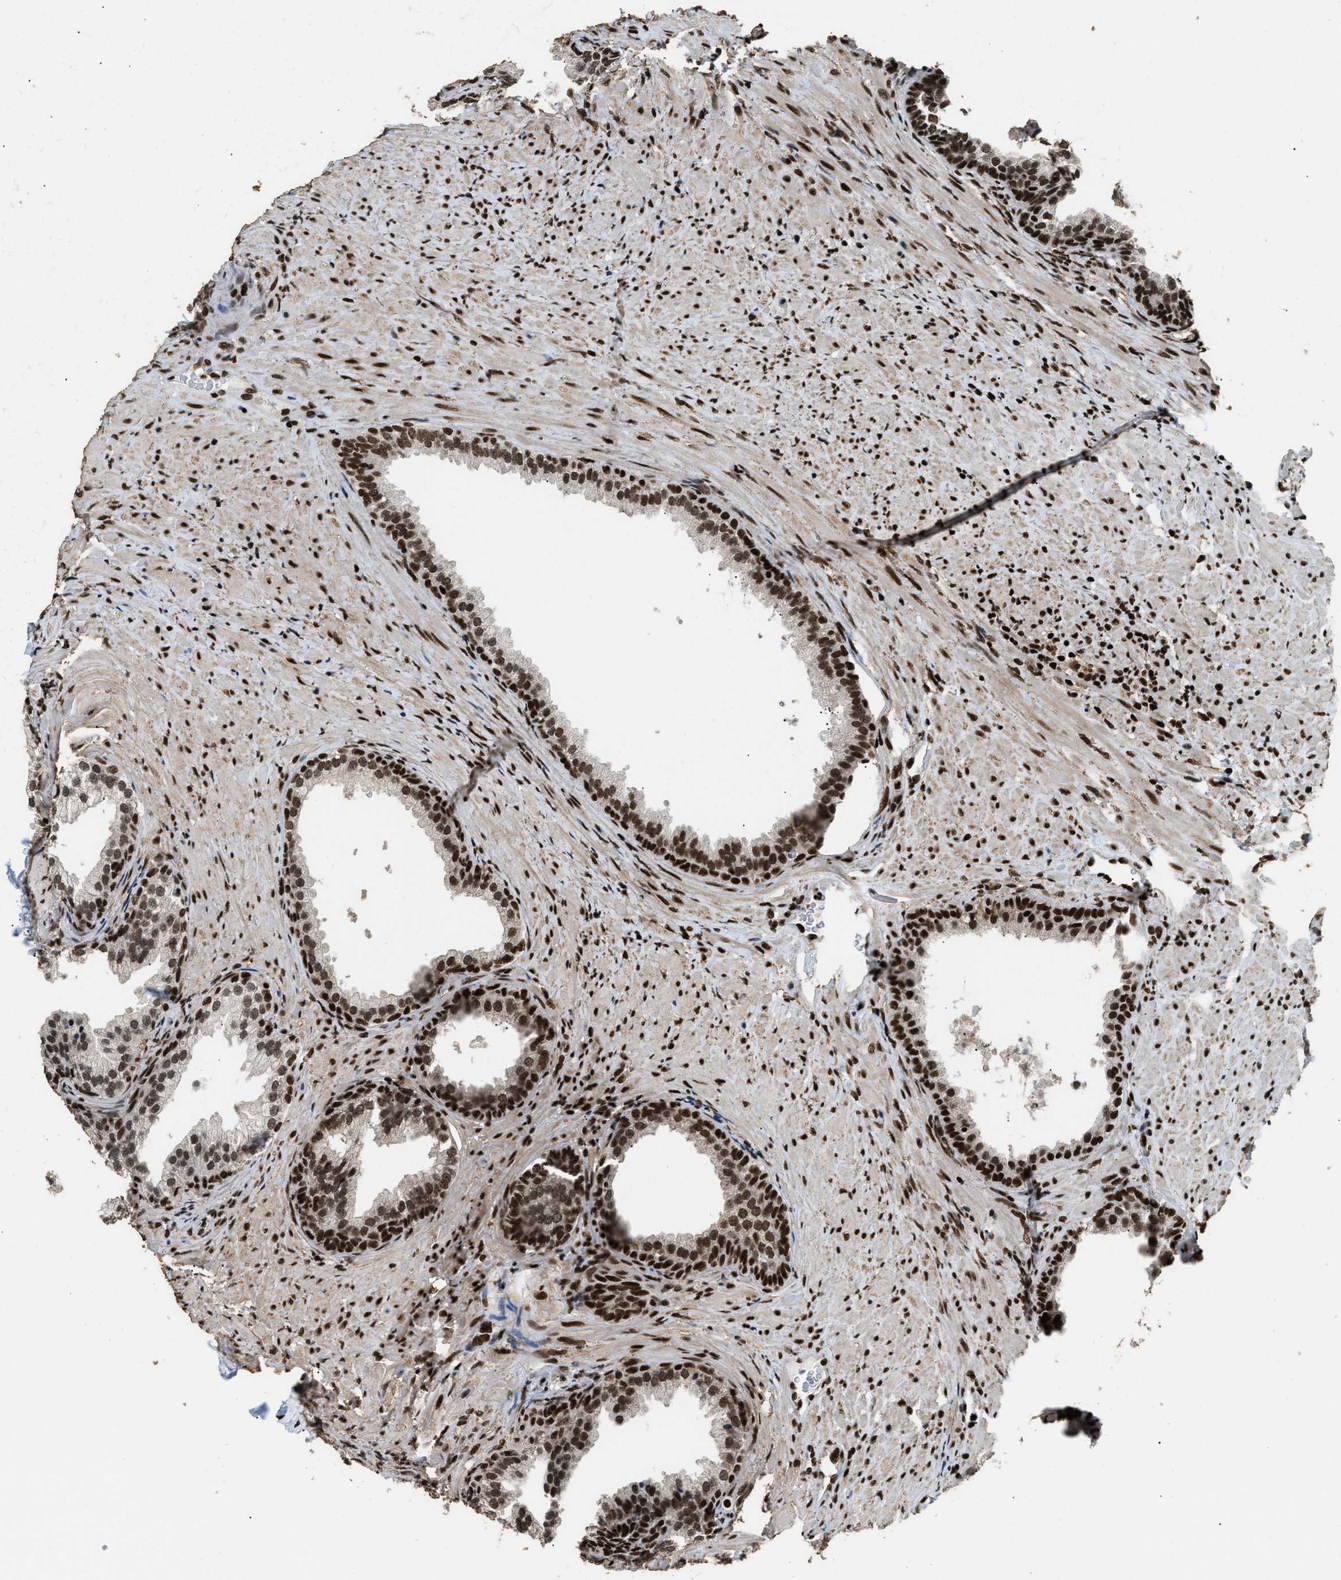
{"staining": {"intensity": "strong", "quantity": ">75%", "location": "nuclear"}, "tissue": "prostate", "cell_type": "Glandular cells", "image_type": "normal", "snomed": [{"axis": "morphology", "description": "Normal tissue, NOS"}, {"axis": "topography", "description": "Prostate"}], "caption": "Protein staining by IHC reveals strong nuclear expression in approximately >75% of glandular cells in benign prostate.", "gene": "RAD21", "patient": {"sex": "male", "age": 76}}